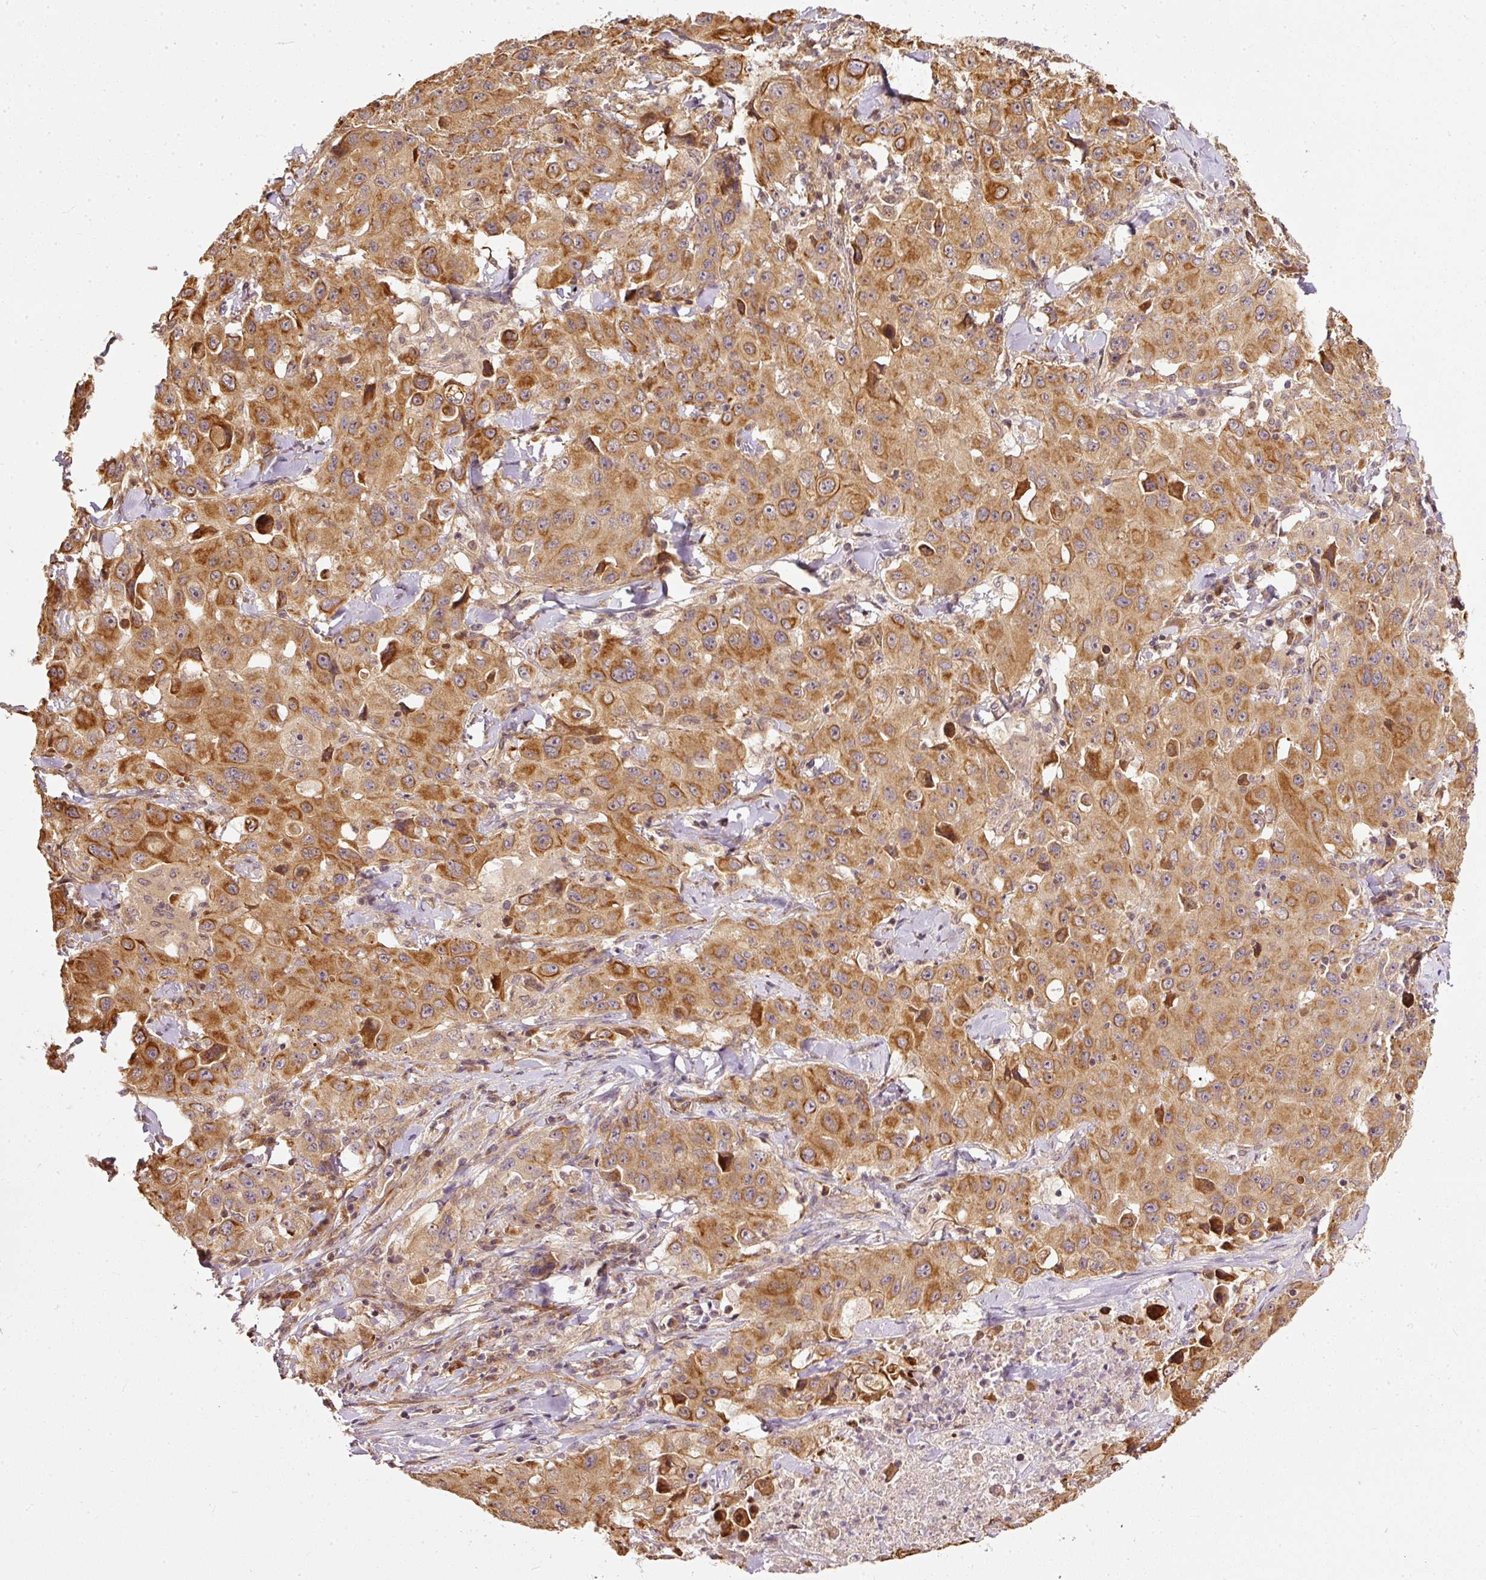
{"staining": {"intensity": "strong", "quantity": ">75%", "location": "cytoplasmic/membranous"}, "tissue": "lung cancer", "cell_type": "Tumor cells", "image_type": "cancer", "snomed": [{"axis": "morphology", "description": "Squamous cell carcinoma, NOS"}, {"axis": "topography", "description": "Lung"}], "caption": "Immunohistochemistry (IHC) micrograph of neoplastic tissue: squamous cell carcinoma (lung) stained using IHC exhibits high levels of strong protein expression localized specifically in the cytoplasmic/membranous of tumor cells, appearing as a cytoplasmic/membranous brown color.", "gene": "MIF4GD", "patient": {"sex": "male", "age": 63}}